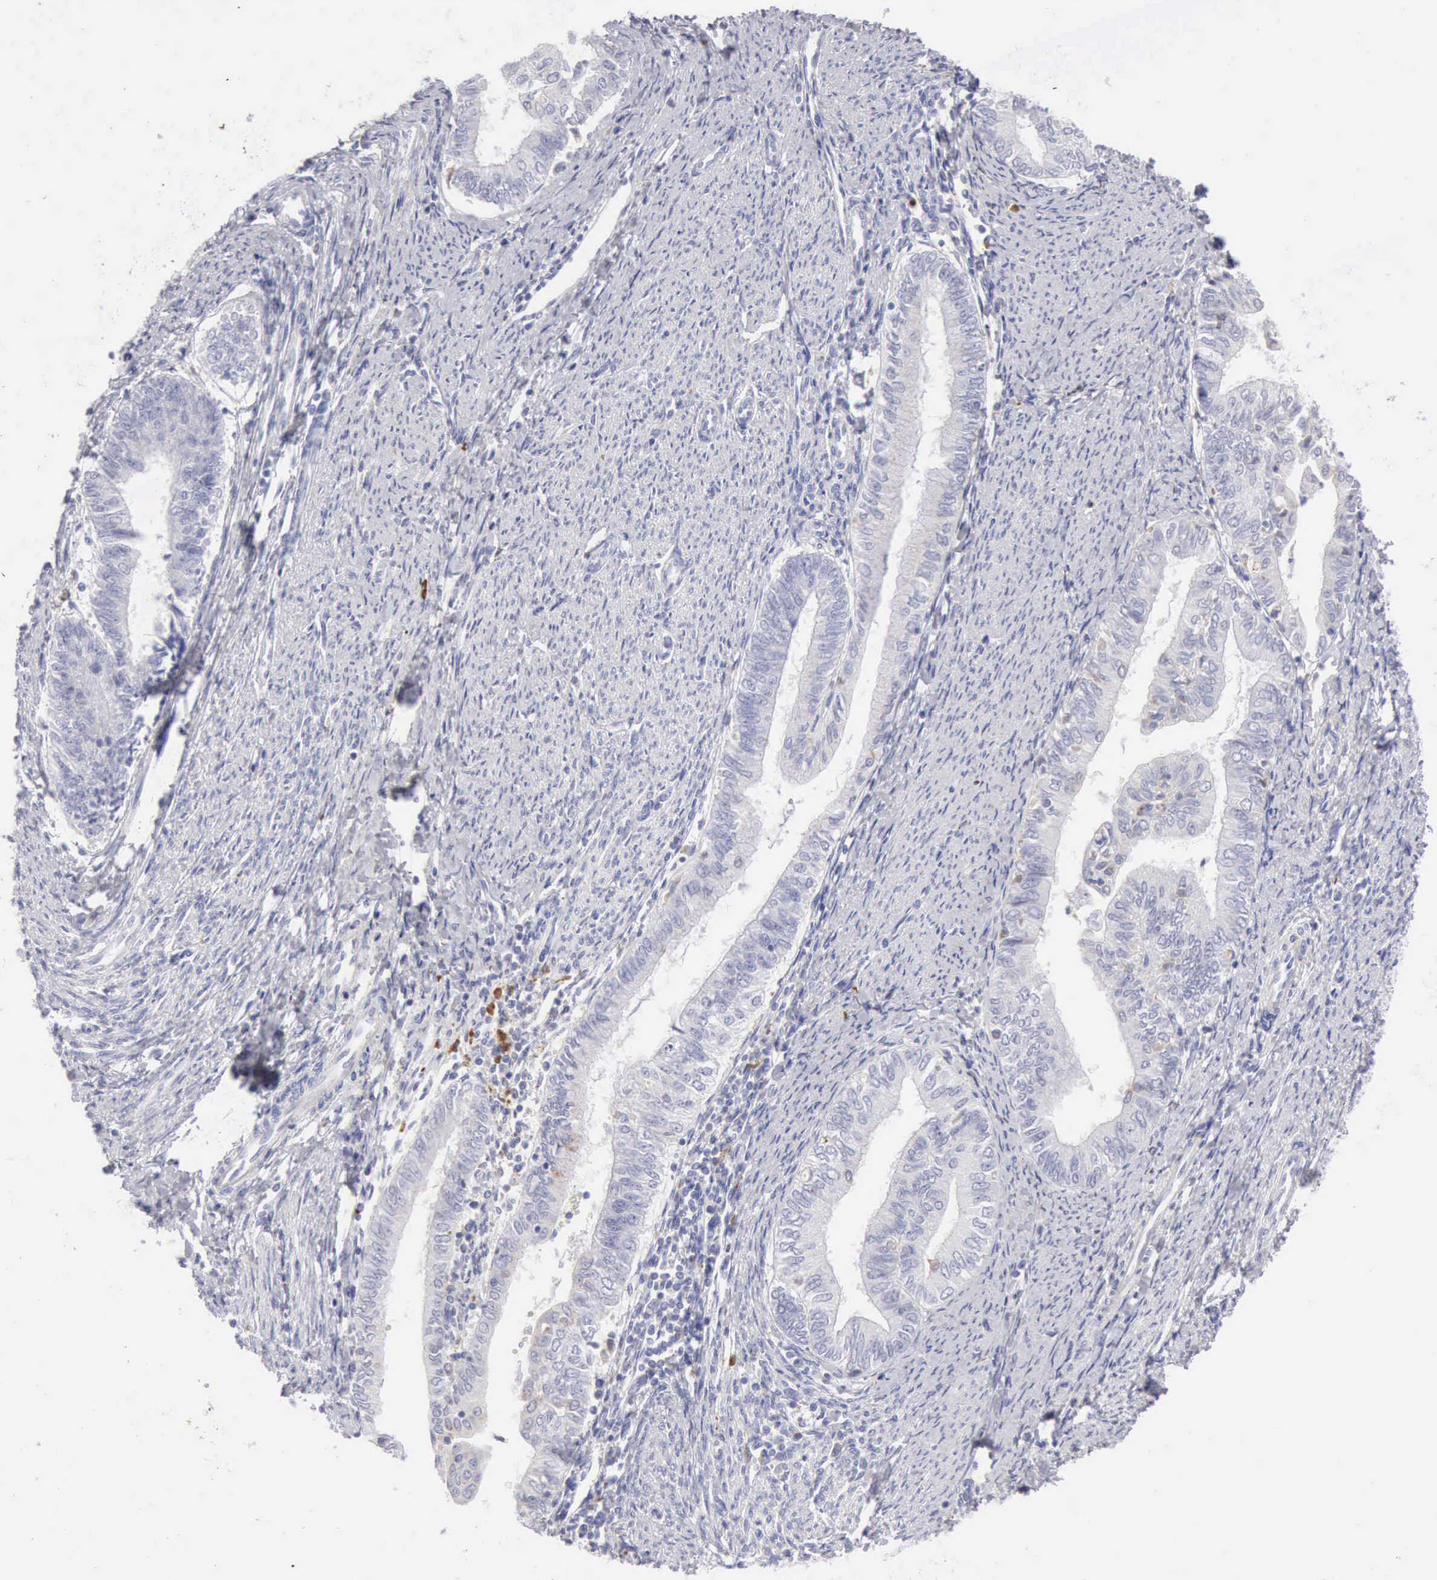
{"staining": {"intensity": "negative", "quantity": "none", "location": "none"}, "tissue": "endometrial cancer", "cell_type": "Tumor cells", "image_type": "cancer", "snomed": [{"axis": "morphology", "description": "Adenocarcinoma, NOS"}, {"axis": "topography", "description": "Endometrium"}], "caption": "IHC image of human endometrial adenocarcinoma stained for a protein (brown), which shows no positivity in tumor cells.", "gene": "CTSS", "patient": {"sex": "female", "age": 66}}